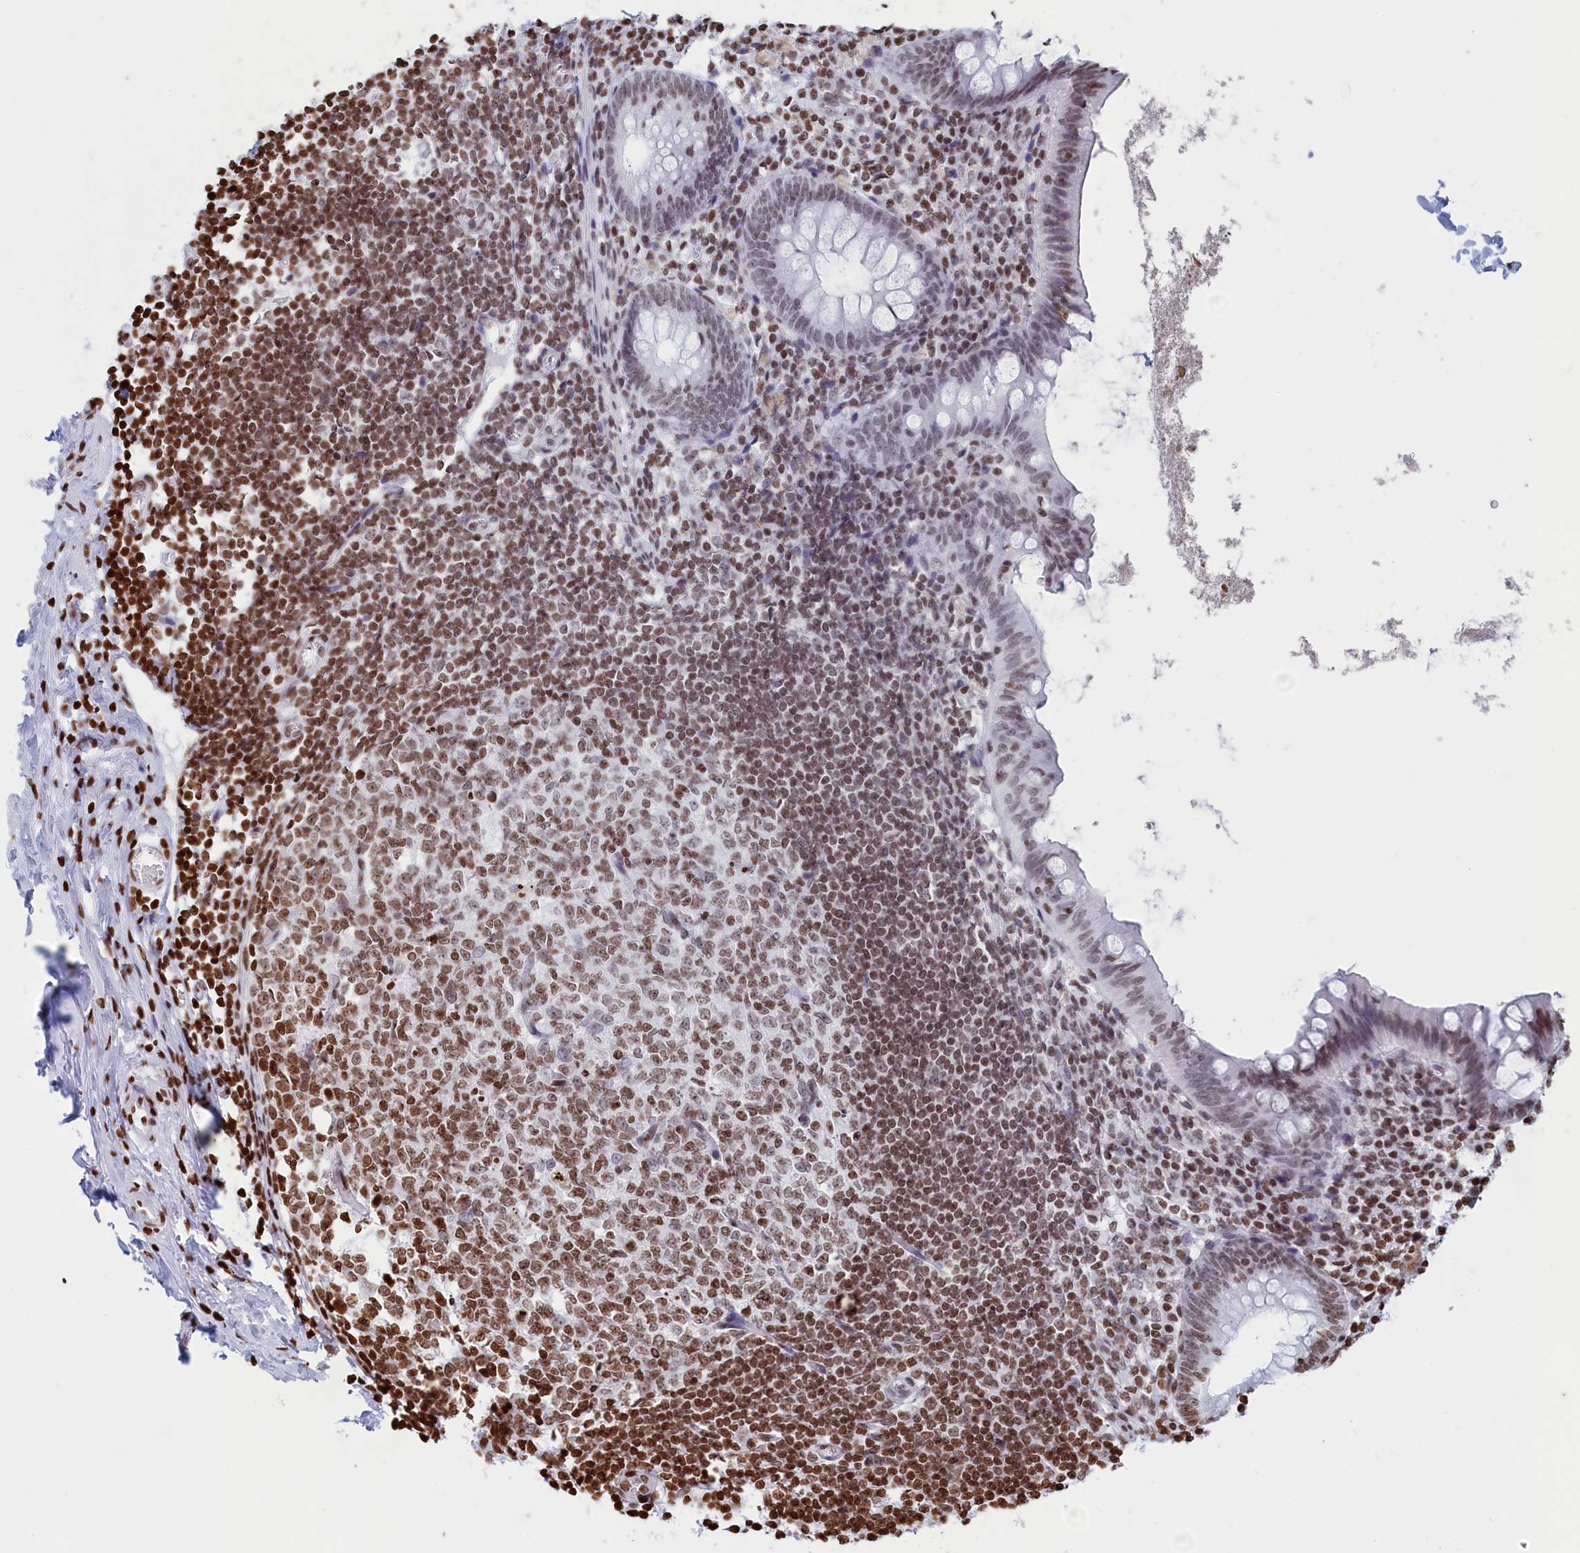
{"staining": {"intensity": "moderate", "quantity": "25%-75%", "location": "nuclear"}, "tissue": "appendix", "cell_type": "Glandular cells", "image_type": "normal", "snomed": [{"axis": "morphology", "description": "Normal tissue, NOS"}, {"axis": "topography", "description": "Appendix"}], "caption": "Appendix stained with a brown dye shows moderate nuclear positive positivity in approximately 25%-75% of glandular cells.", "gene": "APOBEC3A", "patient": {"sex": "female", "age": 51}}